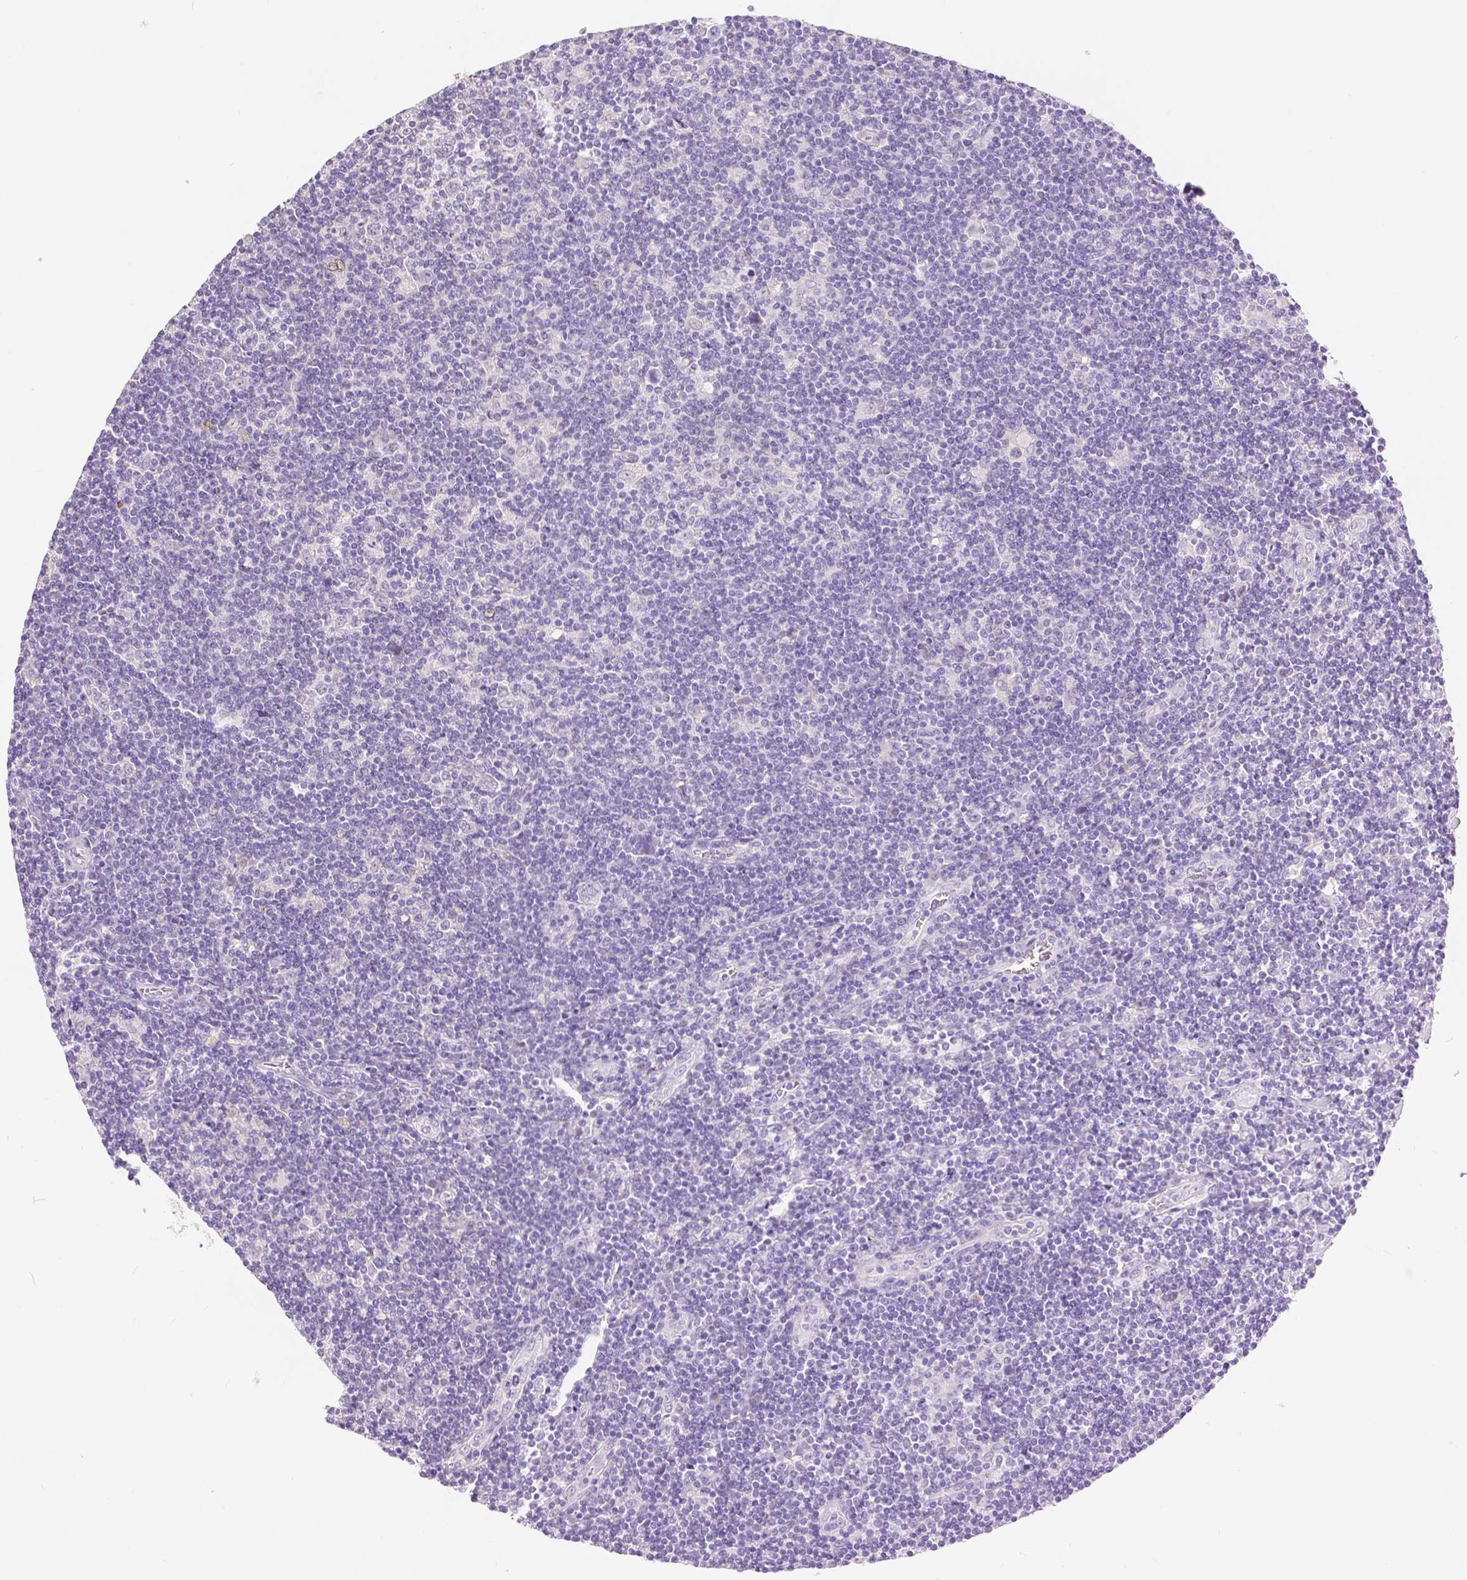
{"staining": {"intensity": "negative", "quantity": "none", "location": "none"}, "tissue": "lymphoma", "cell_type": "Tumor cells", "image_type": "cancer", "snomed": [{"axis": "morphology", "description": "Hodgkin's disease, NOS"}, {"axis": "topography", "description": "Lymph node"}], "caption": "Immunohistochemistry of human Hodgkin's disease demonstrates no expression in tumor cells.", "gene": "HNF1B", "patient": {"sex": "male", "age": 40}}